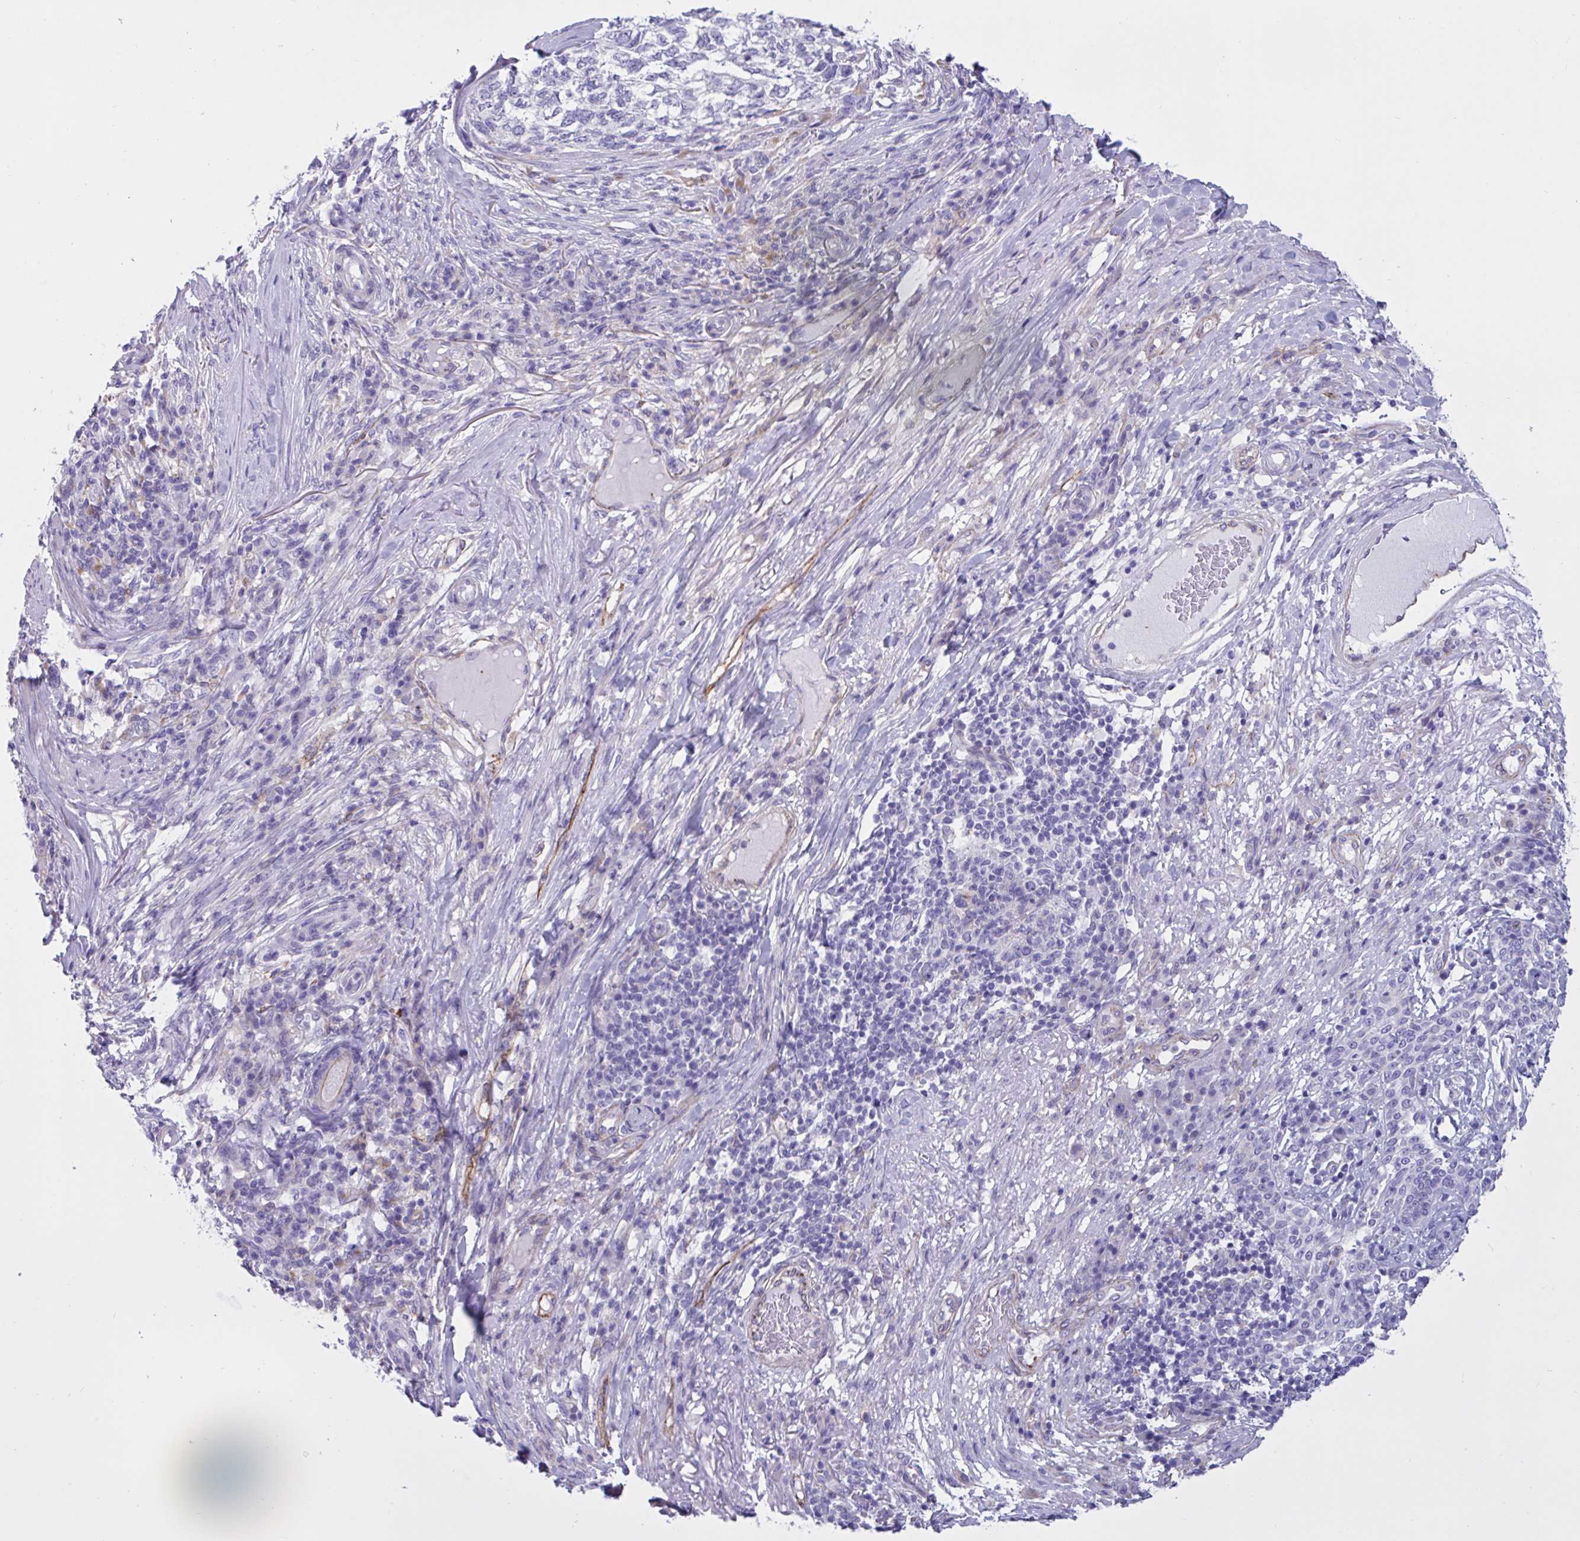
{"staining": {"intensity": "negative", "quantity": "none", "location": "none"}, "tissue": "skin cancer", "cell_type": "Tumor cells", "image_type": "cancer", "snomed": [{"axis": "morphology", "description": "Basal cell carcinoma"}, {"axis": "topography", "description": "Skin"}], "caption": "DAB immunohistochemical staining of basal cell carcinoma (skin) exhibits no significant positivity in tumor cells.", "gene": "RPL22L1", "patient": {"sex": "female", "age": 65}}